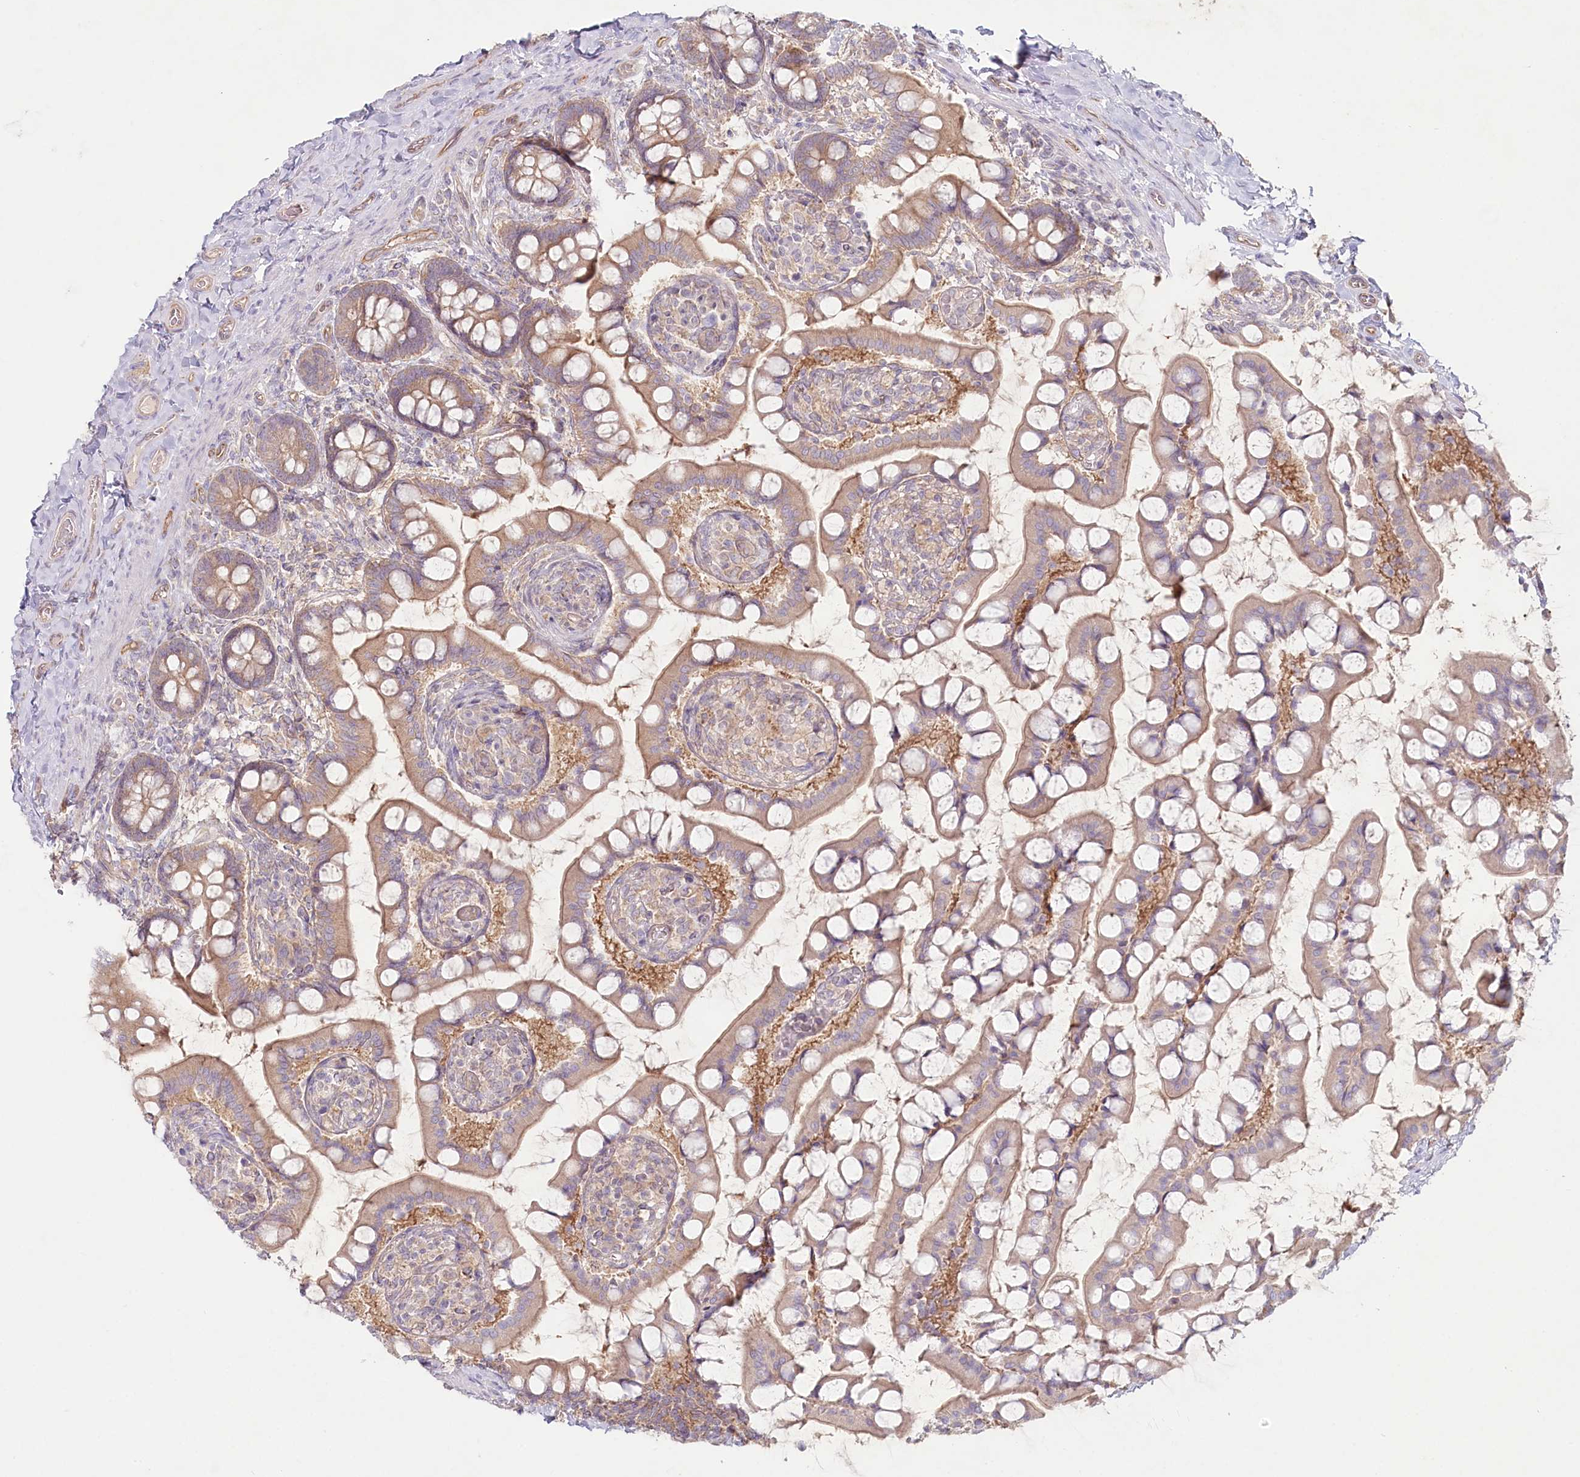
{"staining": {"intensity": "moderate", "quantity": ">75%", "location": "cytoplasmic/membranous"}, "tissue": "small intestine", "cell_type": "Glandular cells", "image_type": "normal", "snomed": [{"axis": "morphology", "description": "Normal tissue, NOS"}, {"axis": "topography", "description": "Small intestine"}], "caption": "Brown immunohistochemical staining in benign human small intestine demonstrates moderate cytoplasmic/membranous staining in approximately >75% of glandular cells.", "gene": "TNIP1", "patient": {"sex": "male", "age": 52}}